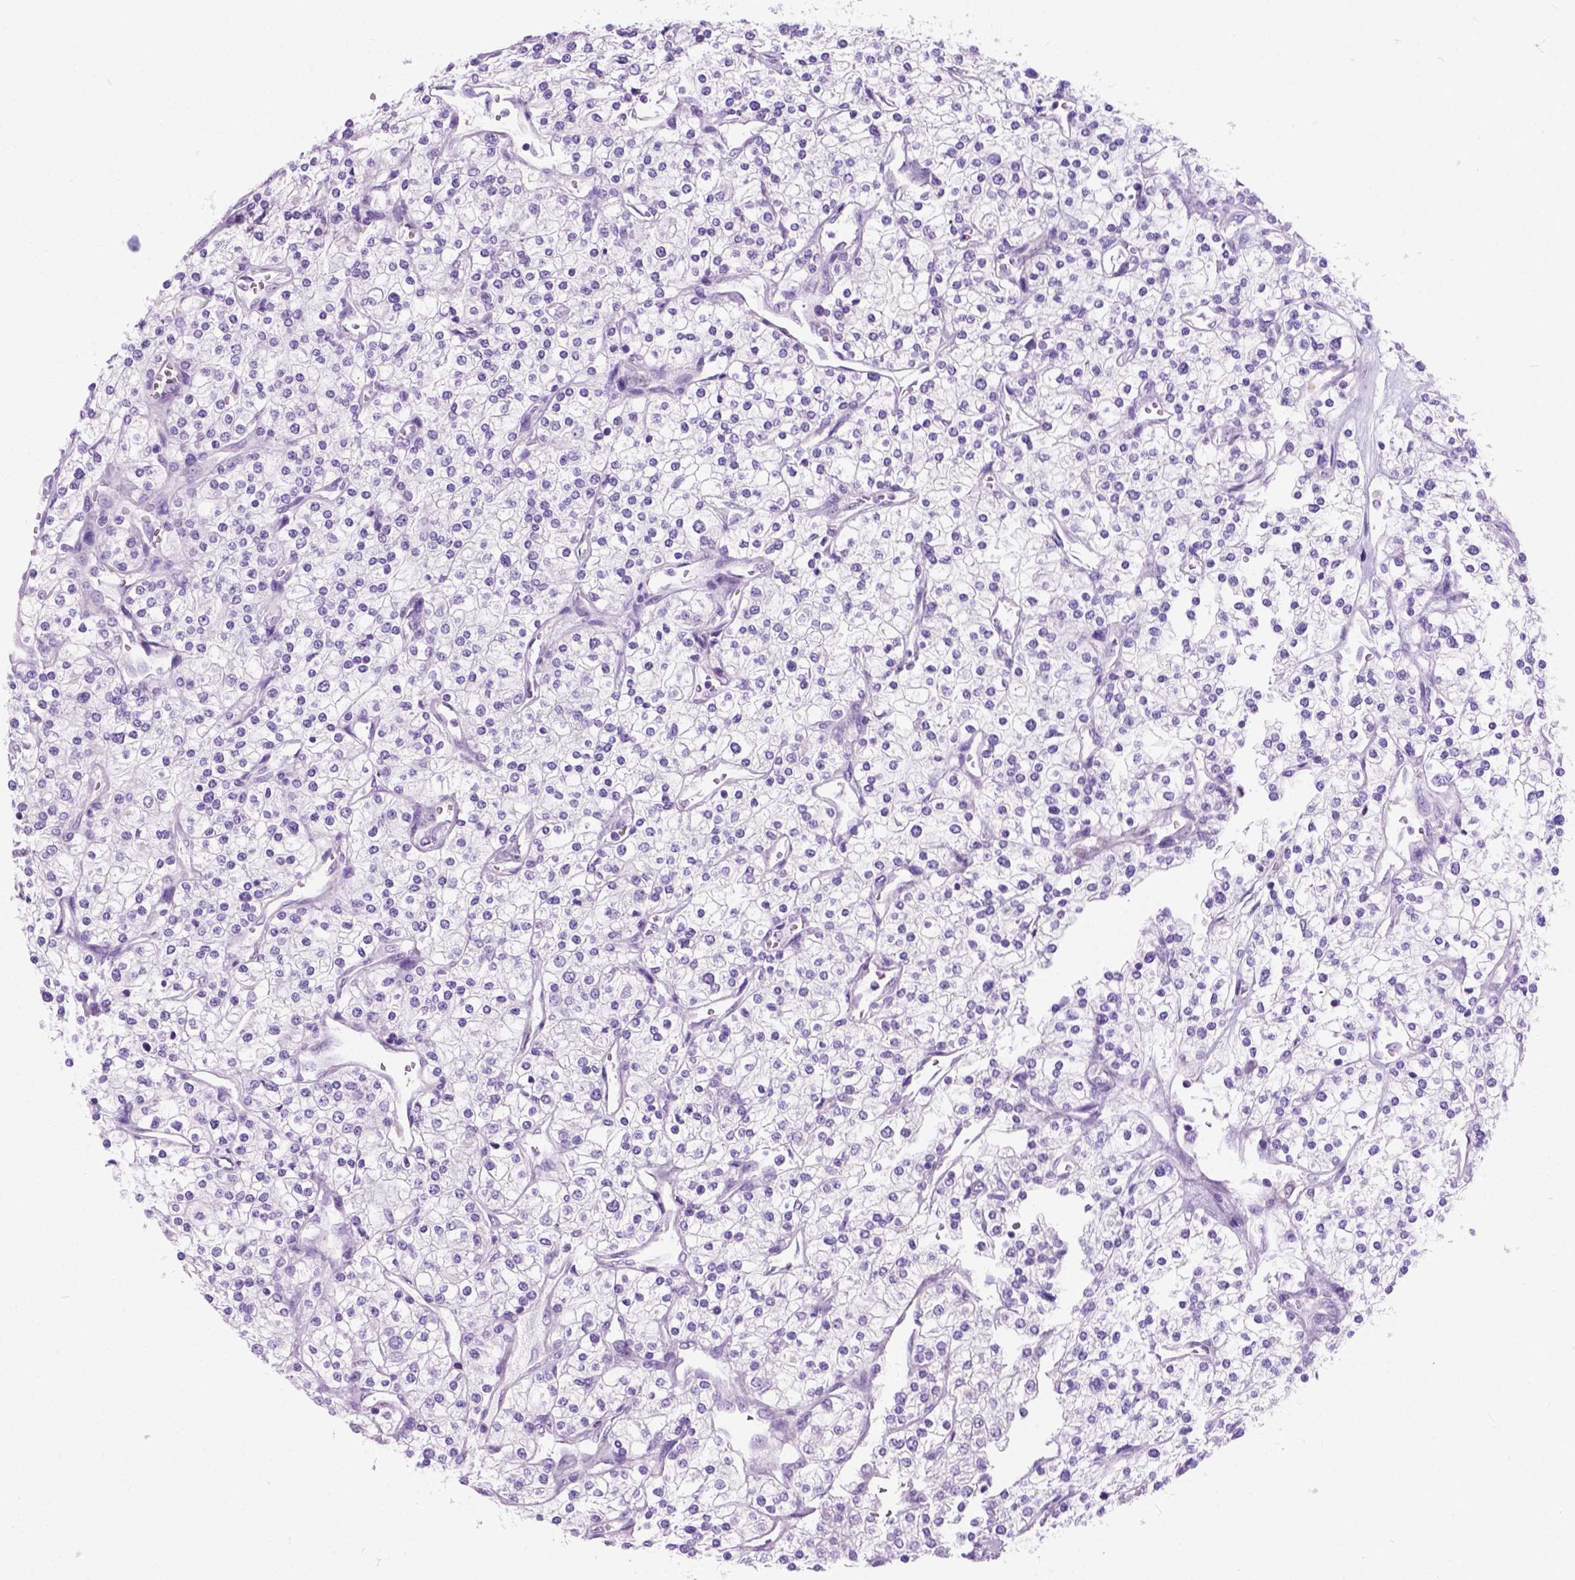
{"staining": {"intensity": "negative", "quantity": "none", "location": "none"}, "tissue": "renal cancer", "cell_type": "Tumor cells", "image_type": "cancer", "snomed": [{"axis": "morphology", "description": "Adenocarcinoma, NOS"}, {"axis": "topography", "description": "Kidney"}], "caption": "A photomicrograph of human renal cancer (adenocarcinoma) is negative for staining in tumor cells.", "gene": "ARMS2", "patient": {"sex": "male", "age": 80}}